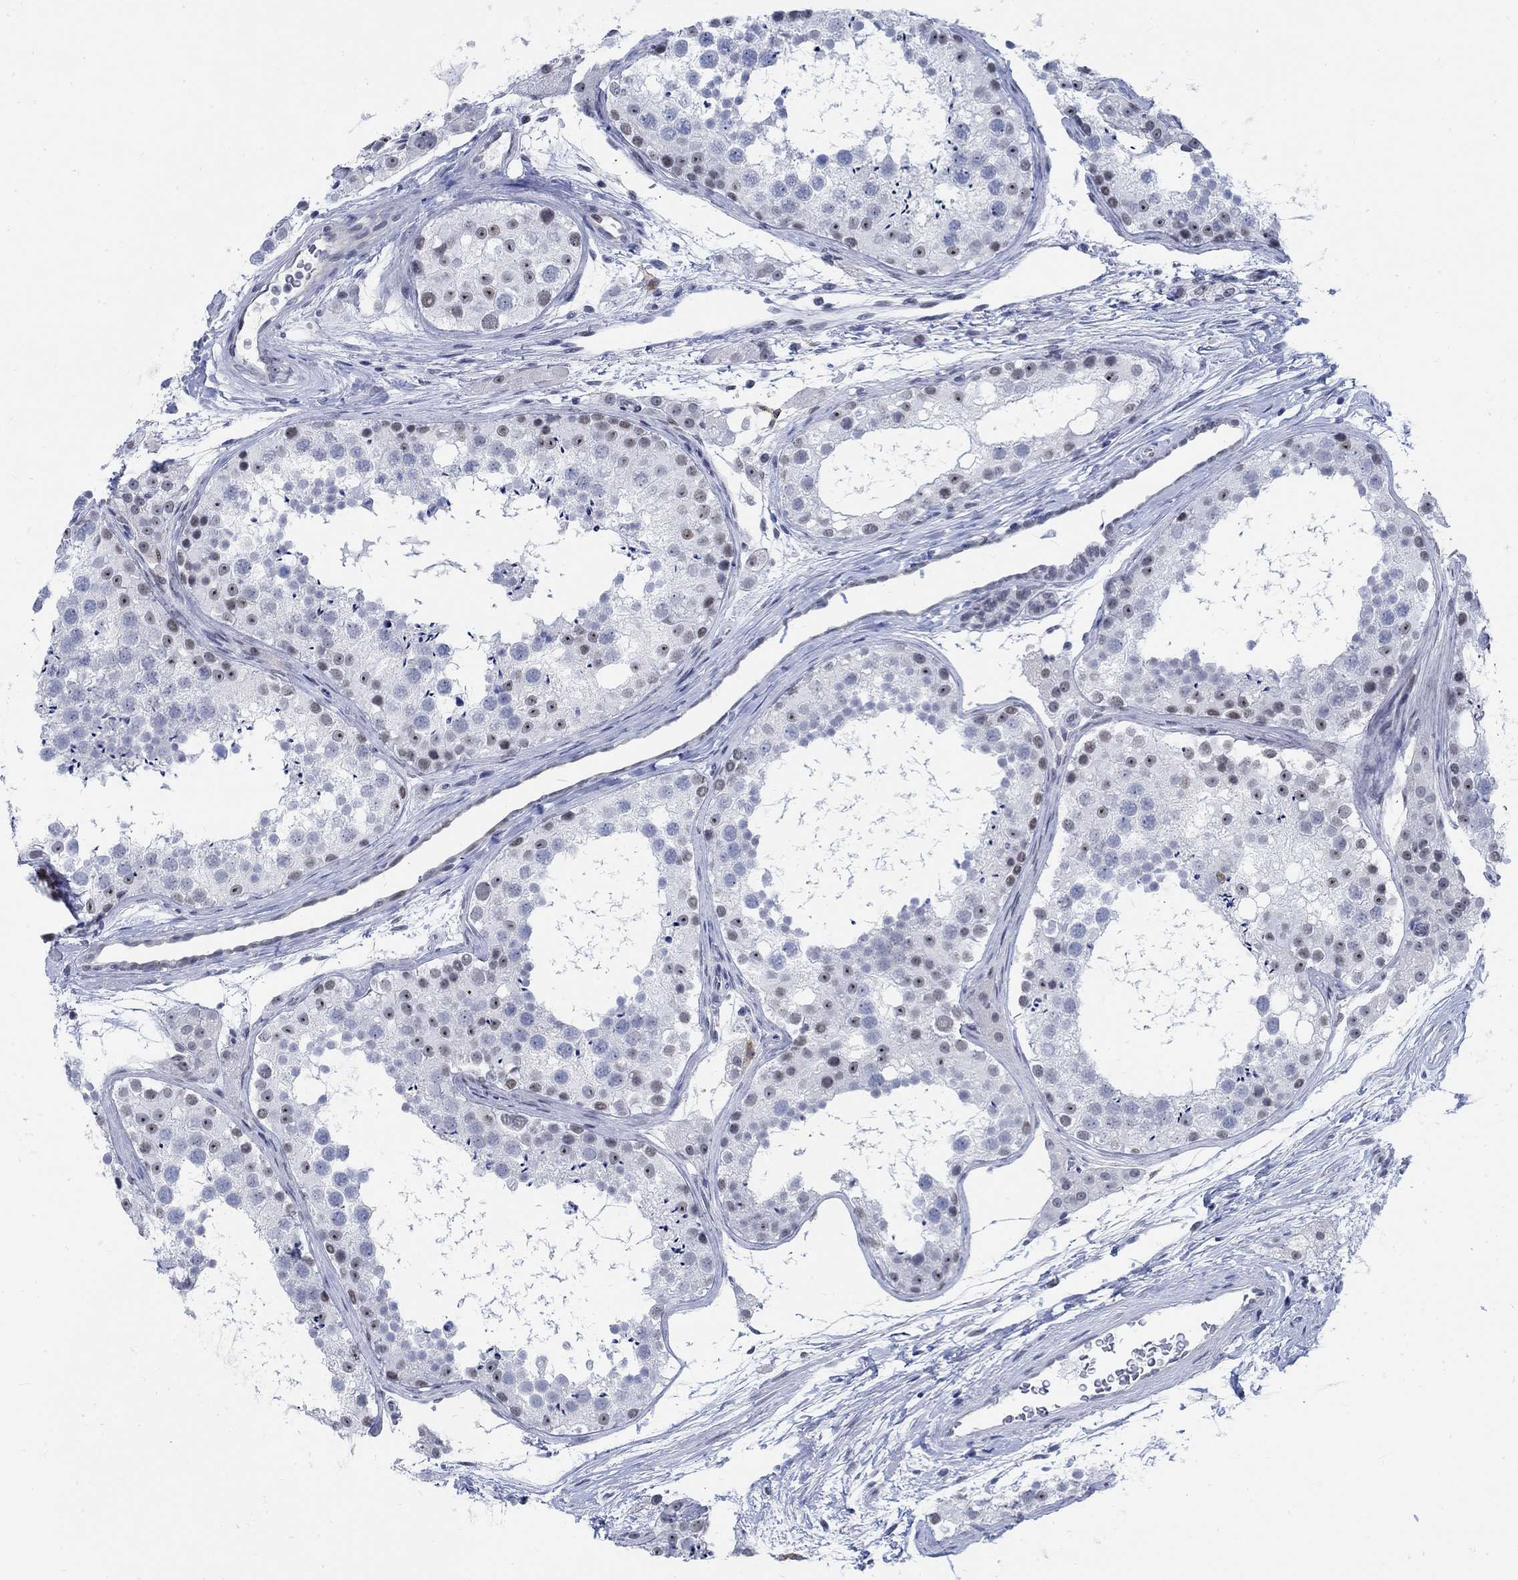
{"staining": {"intensity": "weak", "quantity": "<25%", "location": "nuclear"}, "tissue": "testis", "cell_type": "Cells in seminiferous ducts", "image_type": "normal", "snomed": [{"axis": "morphology", "description": "Normal tissue, NOS"}, {"axis": "topography", "description": "Testis"}], "caption": "Immunohistochemical staining of normal testis exhibits no significant positivity in cells in seminiferous ducts.", "gene": "DLK1", "patient": {"sex": "male", "age": 41}}